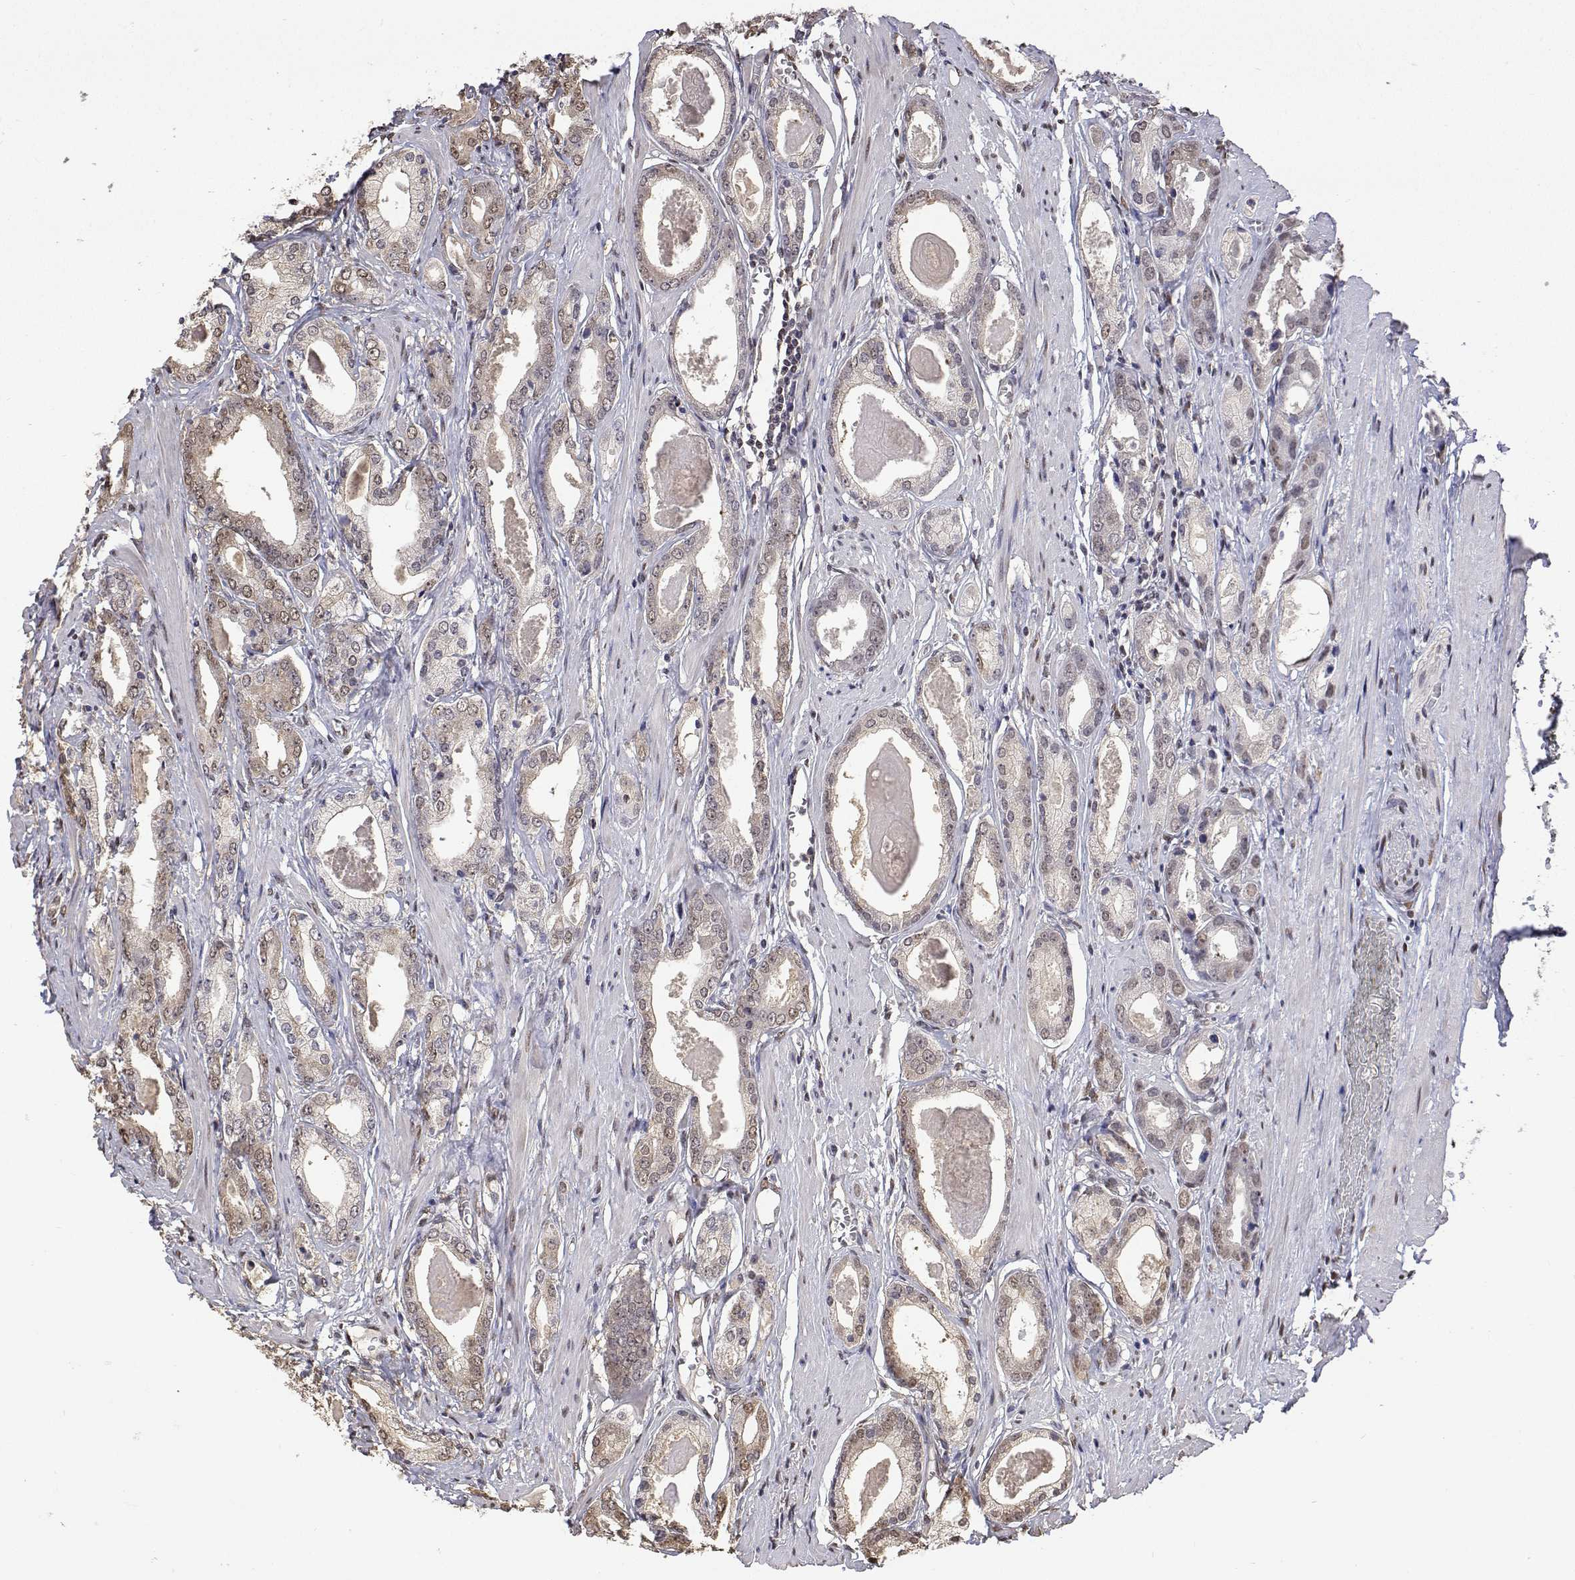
{"staining": {"intensity": "weak", "quantity": ">75%", "location": "nuclear"}, "tissue": "prostate cancer", "cell_type": "Tumor cells", "image_type": "cancer", "snomed": [{"axis": "morphology", "description": "Adenocarcinoma, NOS"}, {"axis": "morphology", "description": "Adenocarcinoma, Low grade"}, {"axis": "topography", "description": "Prostate"}], "caption": "Adenocarcinoma (low-grade) (prostate) stained with immunohistochemistry demonstrates weak nuclear staining in approximately >75% of tumor cells.", "gene": "TPI1", "patient": {"sex": "male", "age": 64}}